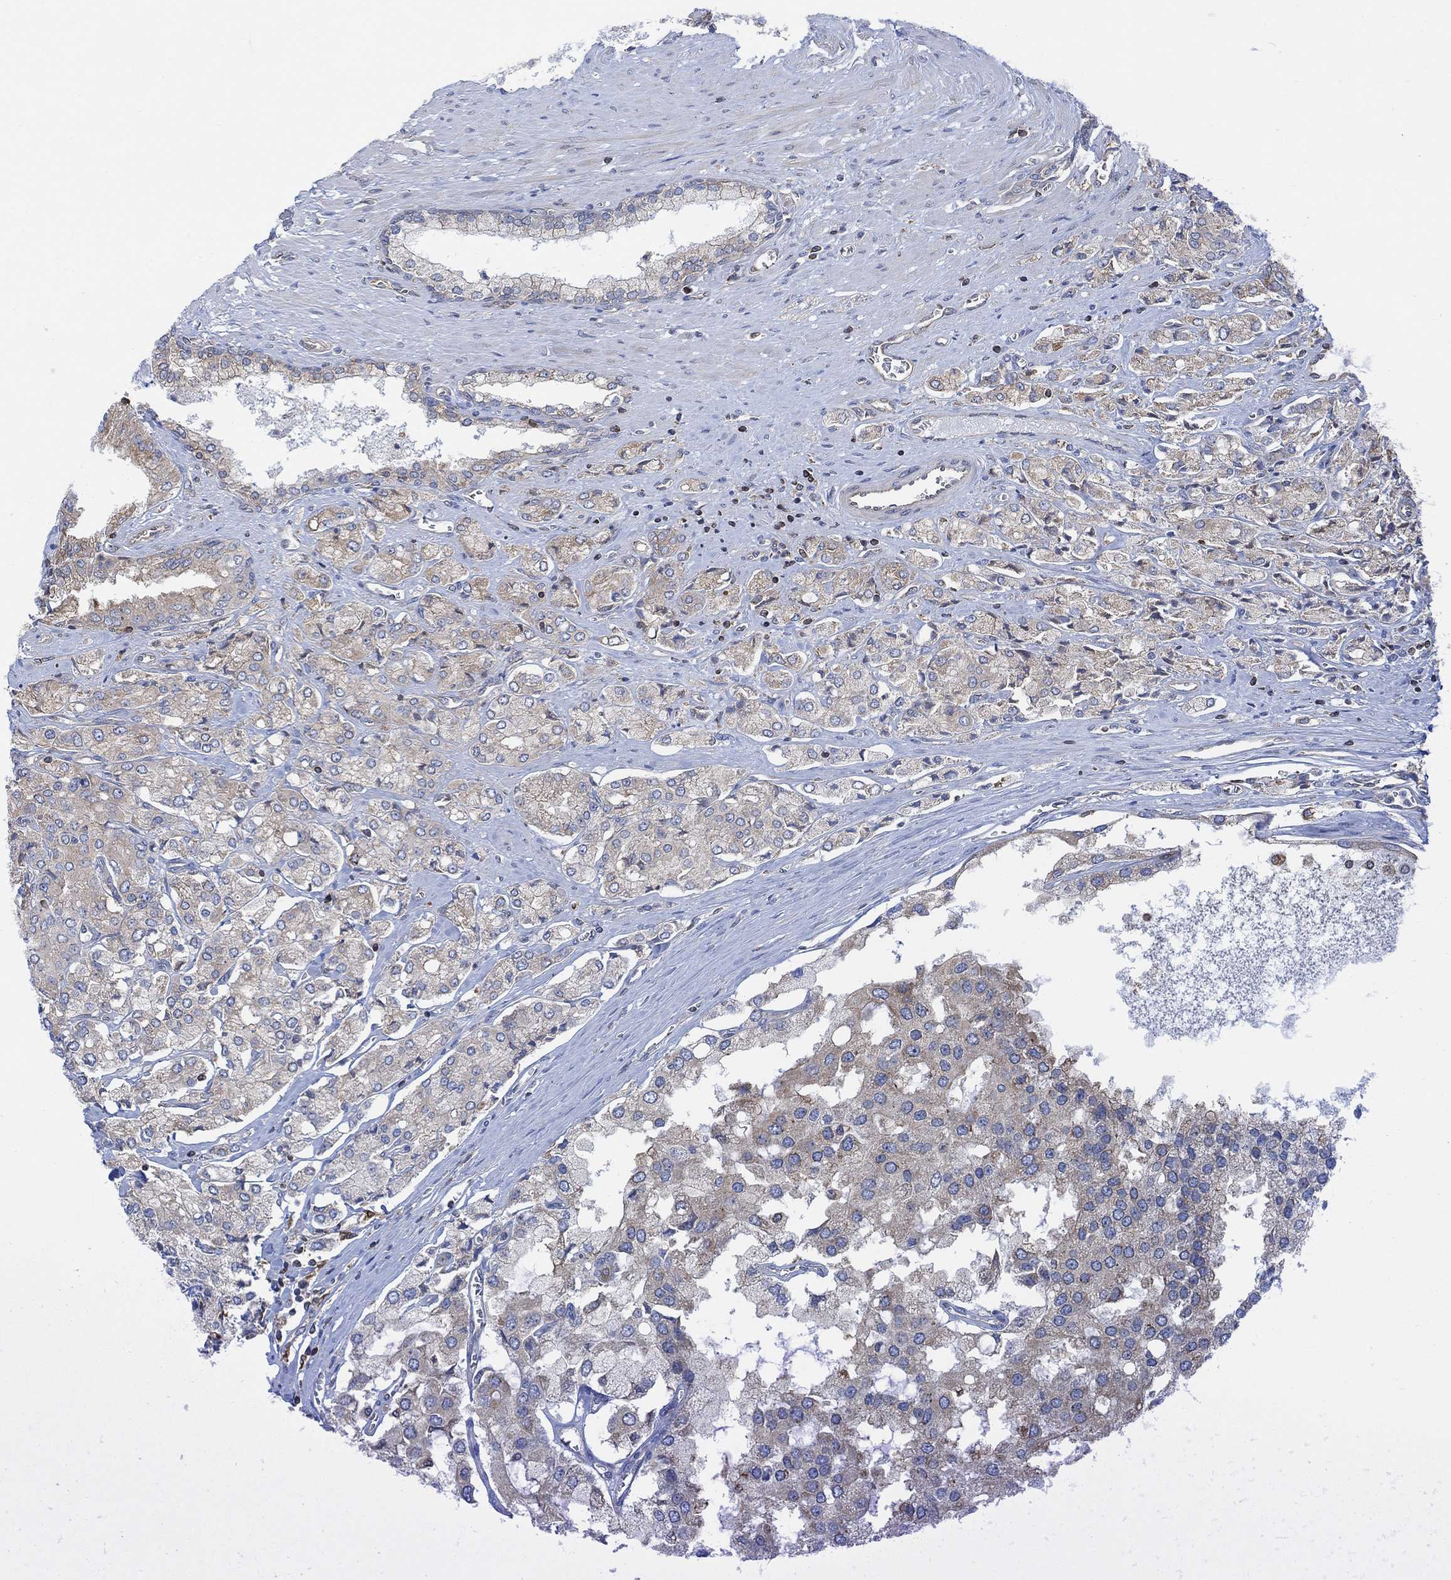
{"staining": {"intensity": "weak", "quantity": ">75%", "location": "cytoplasmic/membranous"}, "tissue": "prostate cancer", "cell_type": "Tumor cells", "image_type": "cancer", "snomed": [{"axis": "morphology", "description": "Adenocarcinoma, NOS"}, {"axis": "topography", "description": "Prostate and seminal vesicle, NOS"}, {"axis": "topography", "description": "Prostate"}], "caption": "This image reveals adenocarcinoma (prostate) stained with IHC to label a protein in brown. The cytoplasmic/membranous of tumor cells show weak positivity for the protein. Nuclei are counter-stained blue.", "gene": "GBP5", "patient": {"sex": "male", "age": 67}}